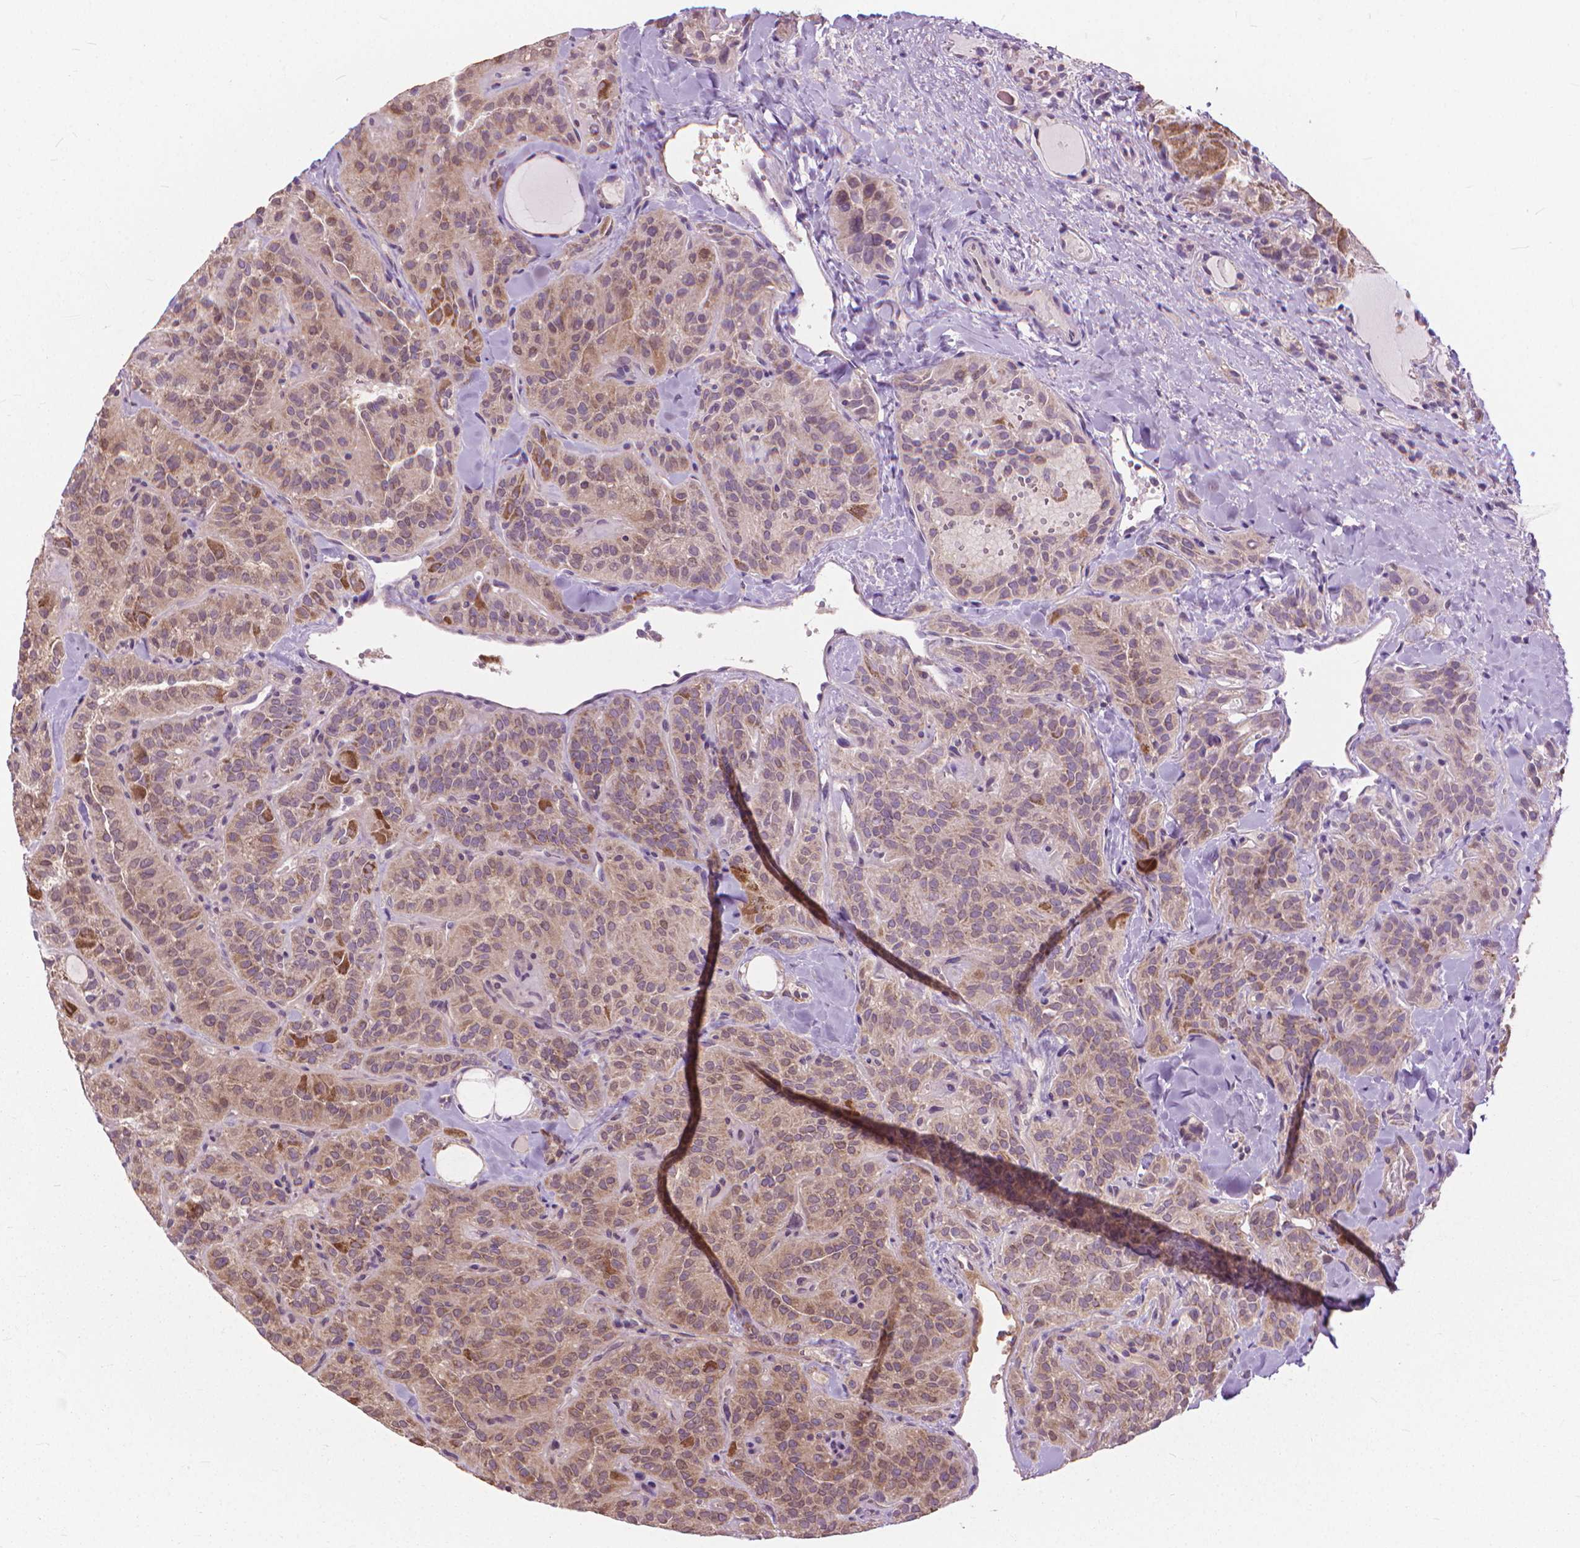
{"staining": {"intensity": "weak", "quantity": "25%-75%", "location": "cytoplasmic/membranous"}, "tissue": "thyroid cancer", "cell_type": "Tumor cells", "image_type": "cancer", "snomed": [{"axis": "morphology", "description": "Papillary adenocarcinoma, NOS"}, {"axis": "topography", "description": "Thyroid gland"}], "caption": "This micrograph demonstrates immunohistochemistry (IHC) staining of thyroid papillary adenocarcinoma, with low weak cytoplasmic/membranous expression in about 25%-75% of tumor cells.", "gene": "NUDT1", "patient": {"sex": "female", "age": 45}}